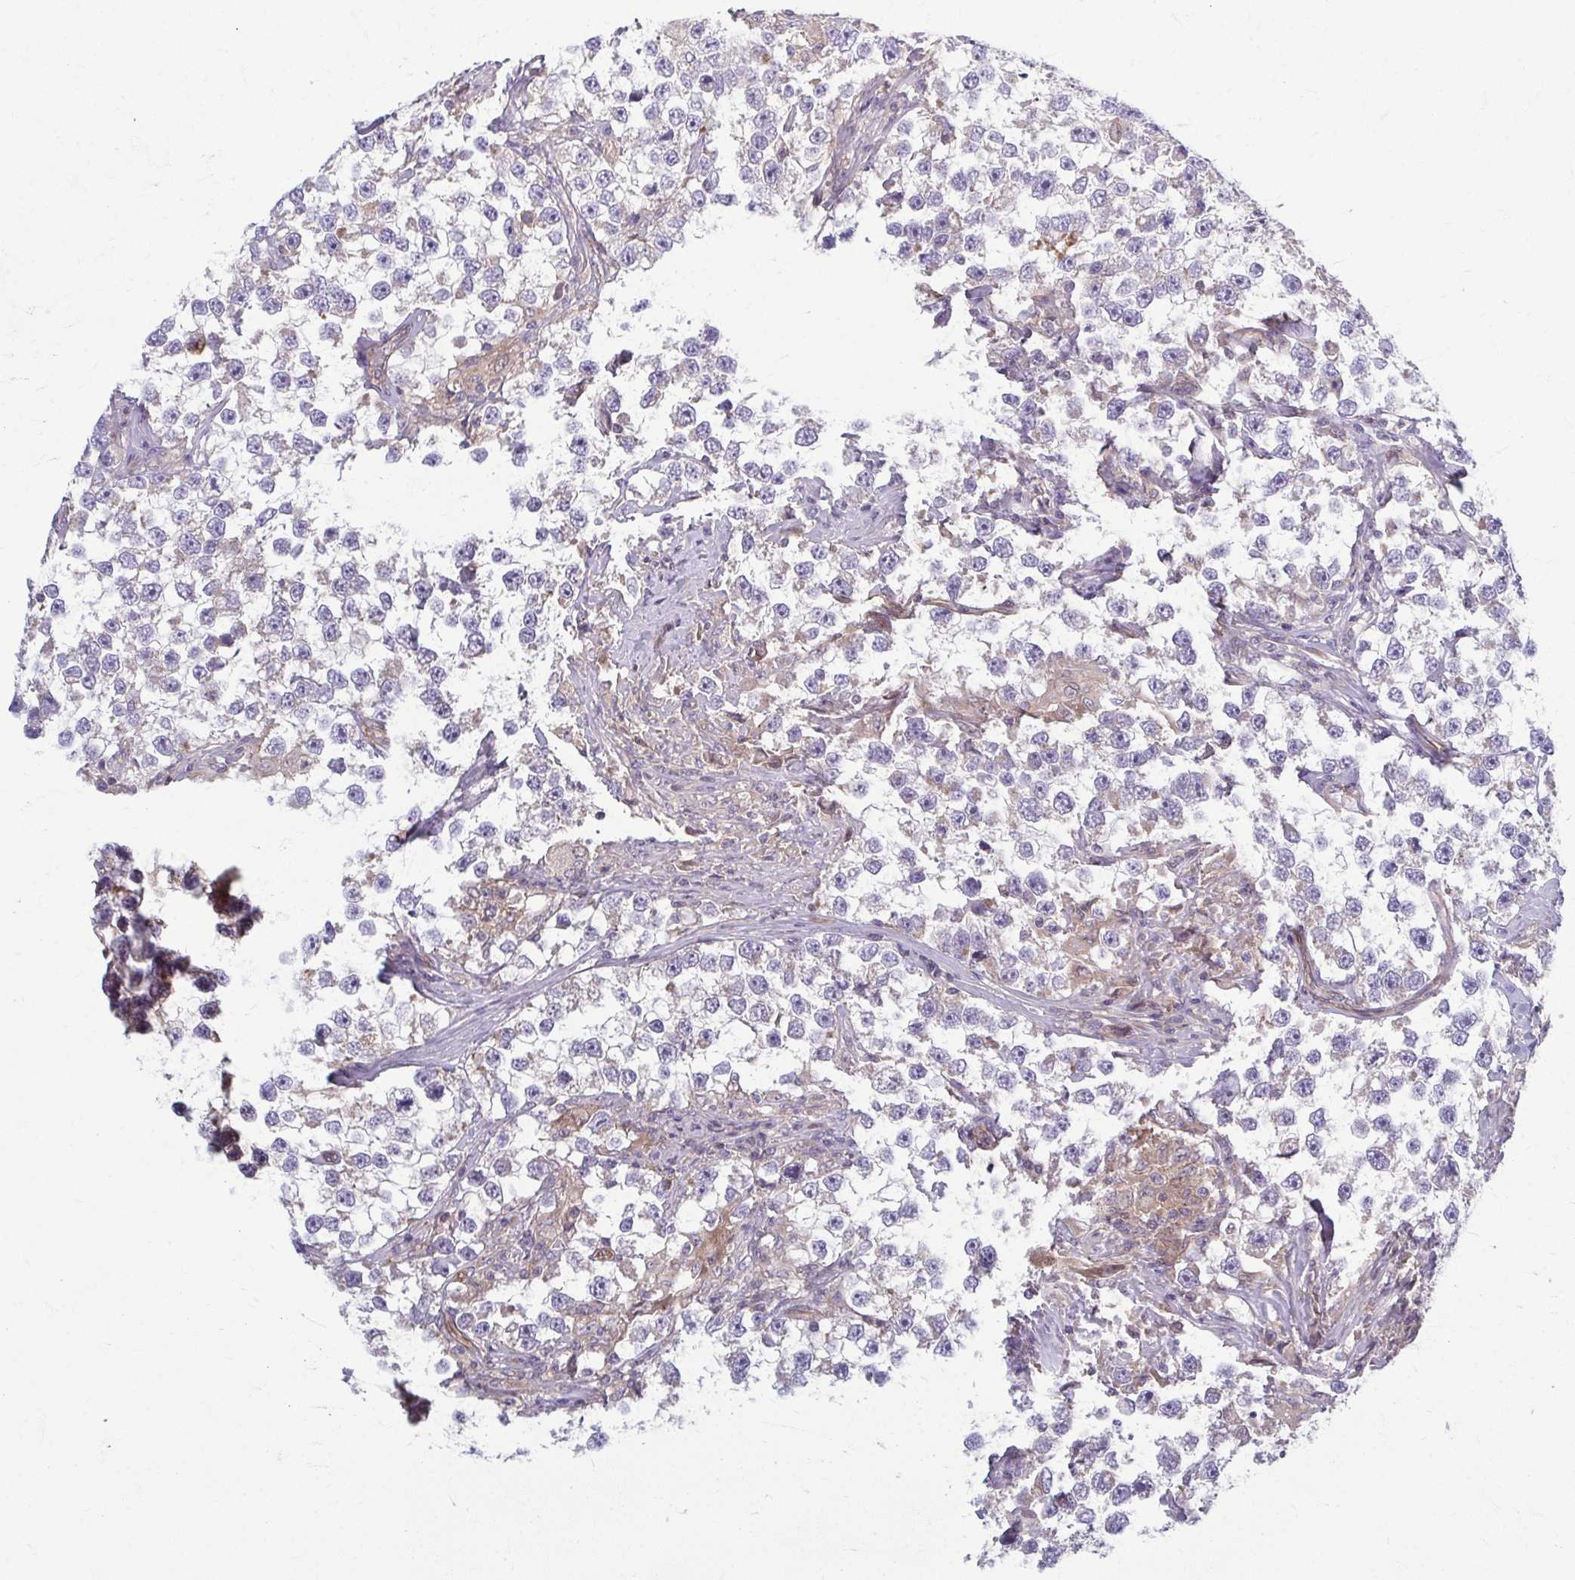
{"staining": {"intensity": "weak", "quantity": "<25%", "location": "cytoplasmic/membranous"}, "tissue": "testis cancer", "cell_type": "Tumor cells", "image_type": "cancer", "snomed": [{"axis": "morphology", "description": "Seminoma, NOS"}, {"axis": "topography", "description": "Testis"}], "caption": "IHC image of neoplastic tissue: testis cancer stained with DAB (3,3'-diaminobenzidine) exhibits no significant protein expression in tumor cells. (Stains: DAB IHC with hematoxylin counter stain, Microscopy: brightfield microscopy at high magnification).", "gene": "EID2B", "patient": {"sex": "male", "age": 46}}